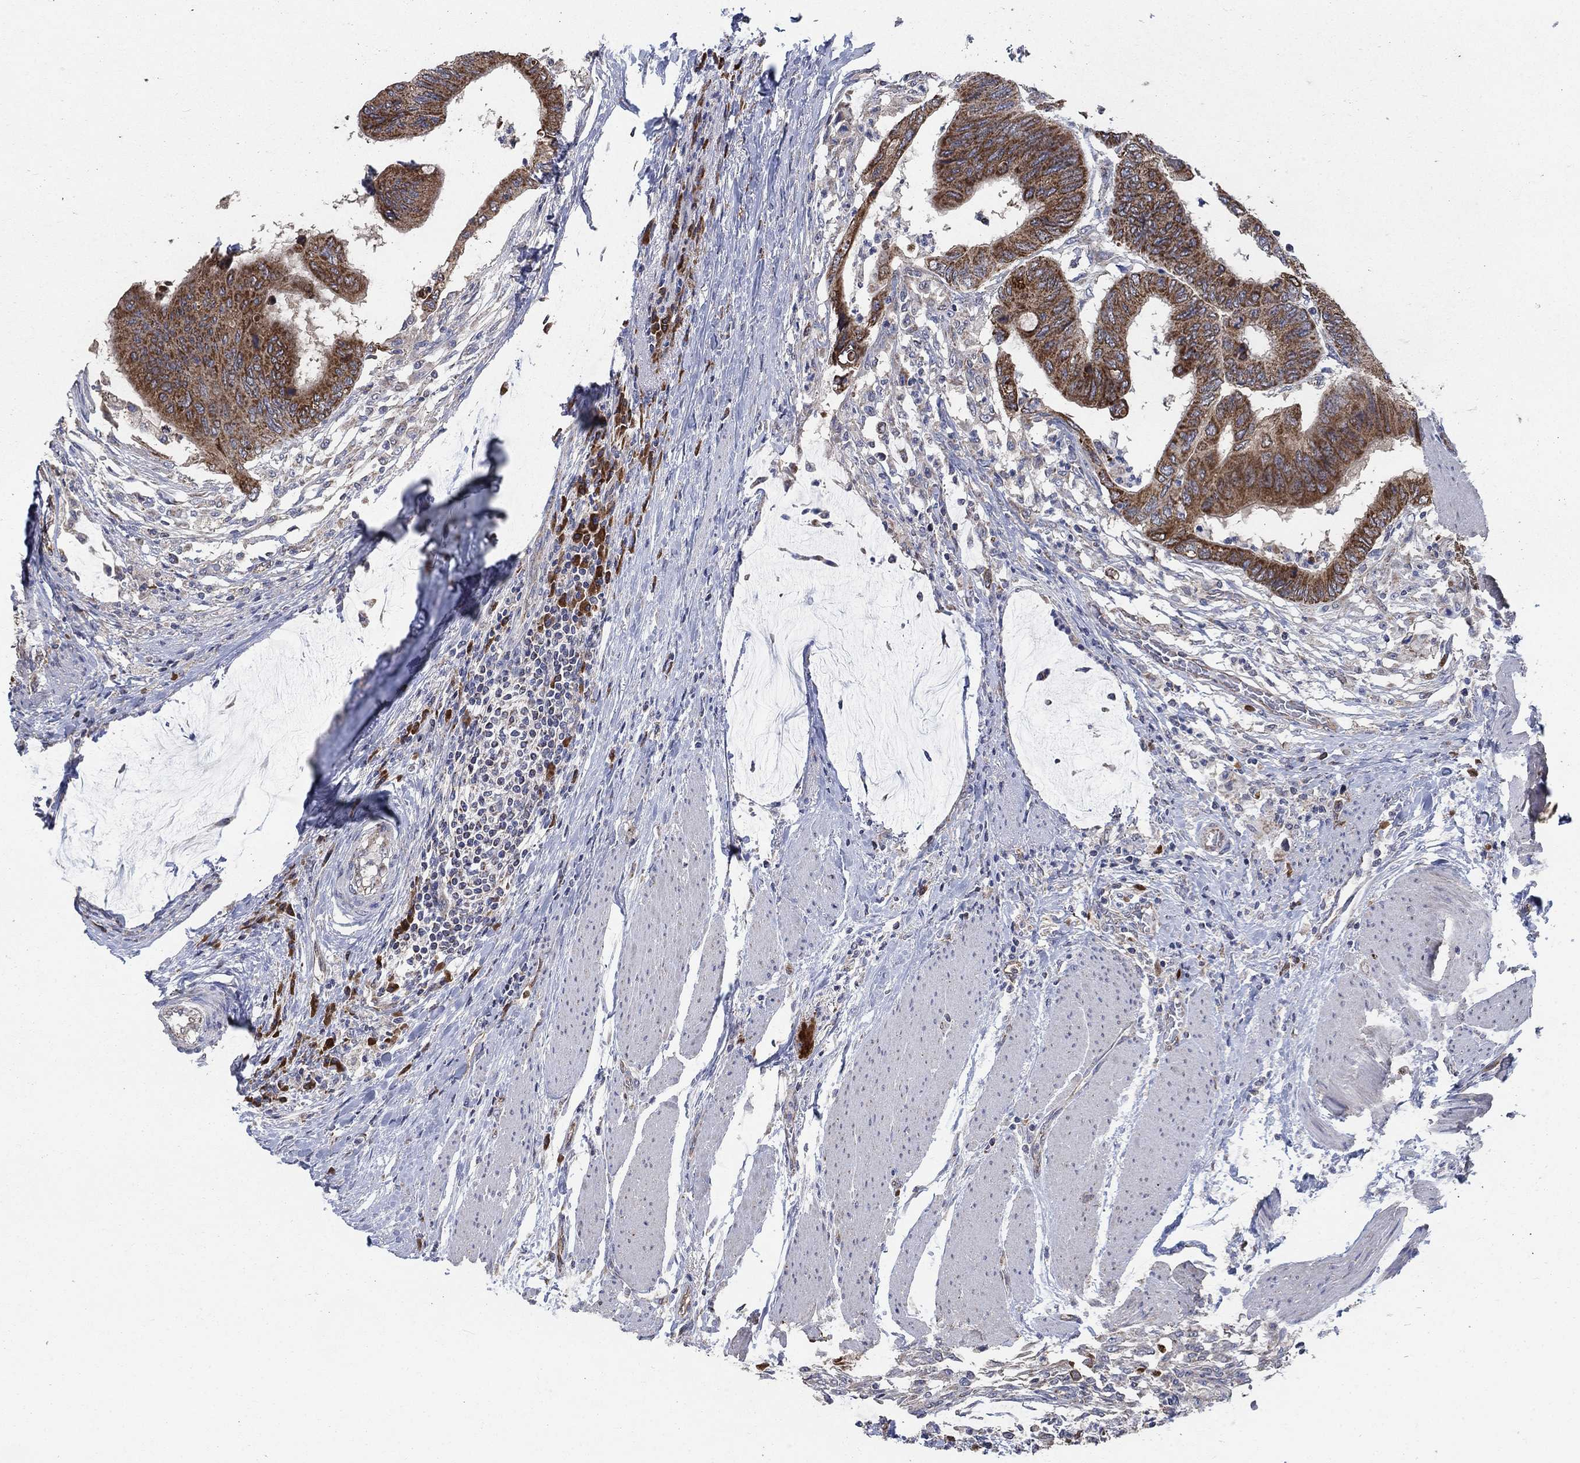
{"staining": {"intensity": "strong", "quantity": ">75%", "location": "cytoplasmic/membranous"}, "tissue": "colorectal cancer", "cell_type": "Tumor cells", "image_type": "cancer", "snomed": [{"axis": "morphology", "description": "Normal tissue, NOS"}, {"axis": "morphology", "description": "Adenocarcinoma, NOS"}, {"axis": "topography", "description": "Rectum"}, {"axis": "topography", "description": "Peripheral nerve tissue"}], "caption": "There is high levels of strong cytoplasmic/membranous positivity in tumor cells of adenocarcinoma (colorectal), as demonstrated by immunohistochemical staining (brown color).", "gene": "HID1", "patient": {"sex": "male", "age": 92}}